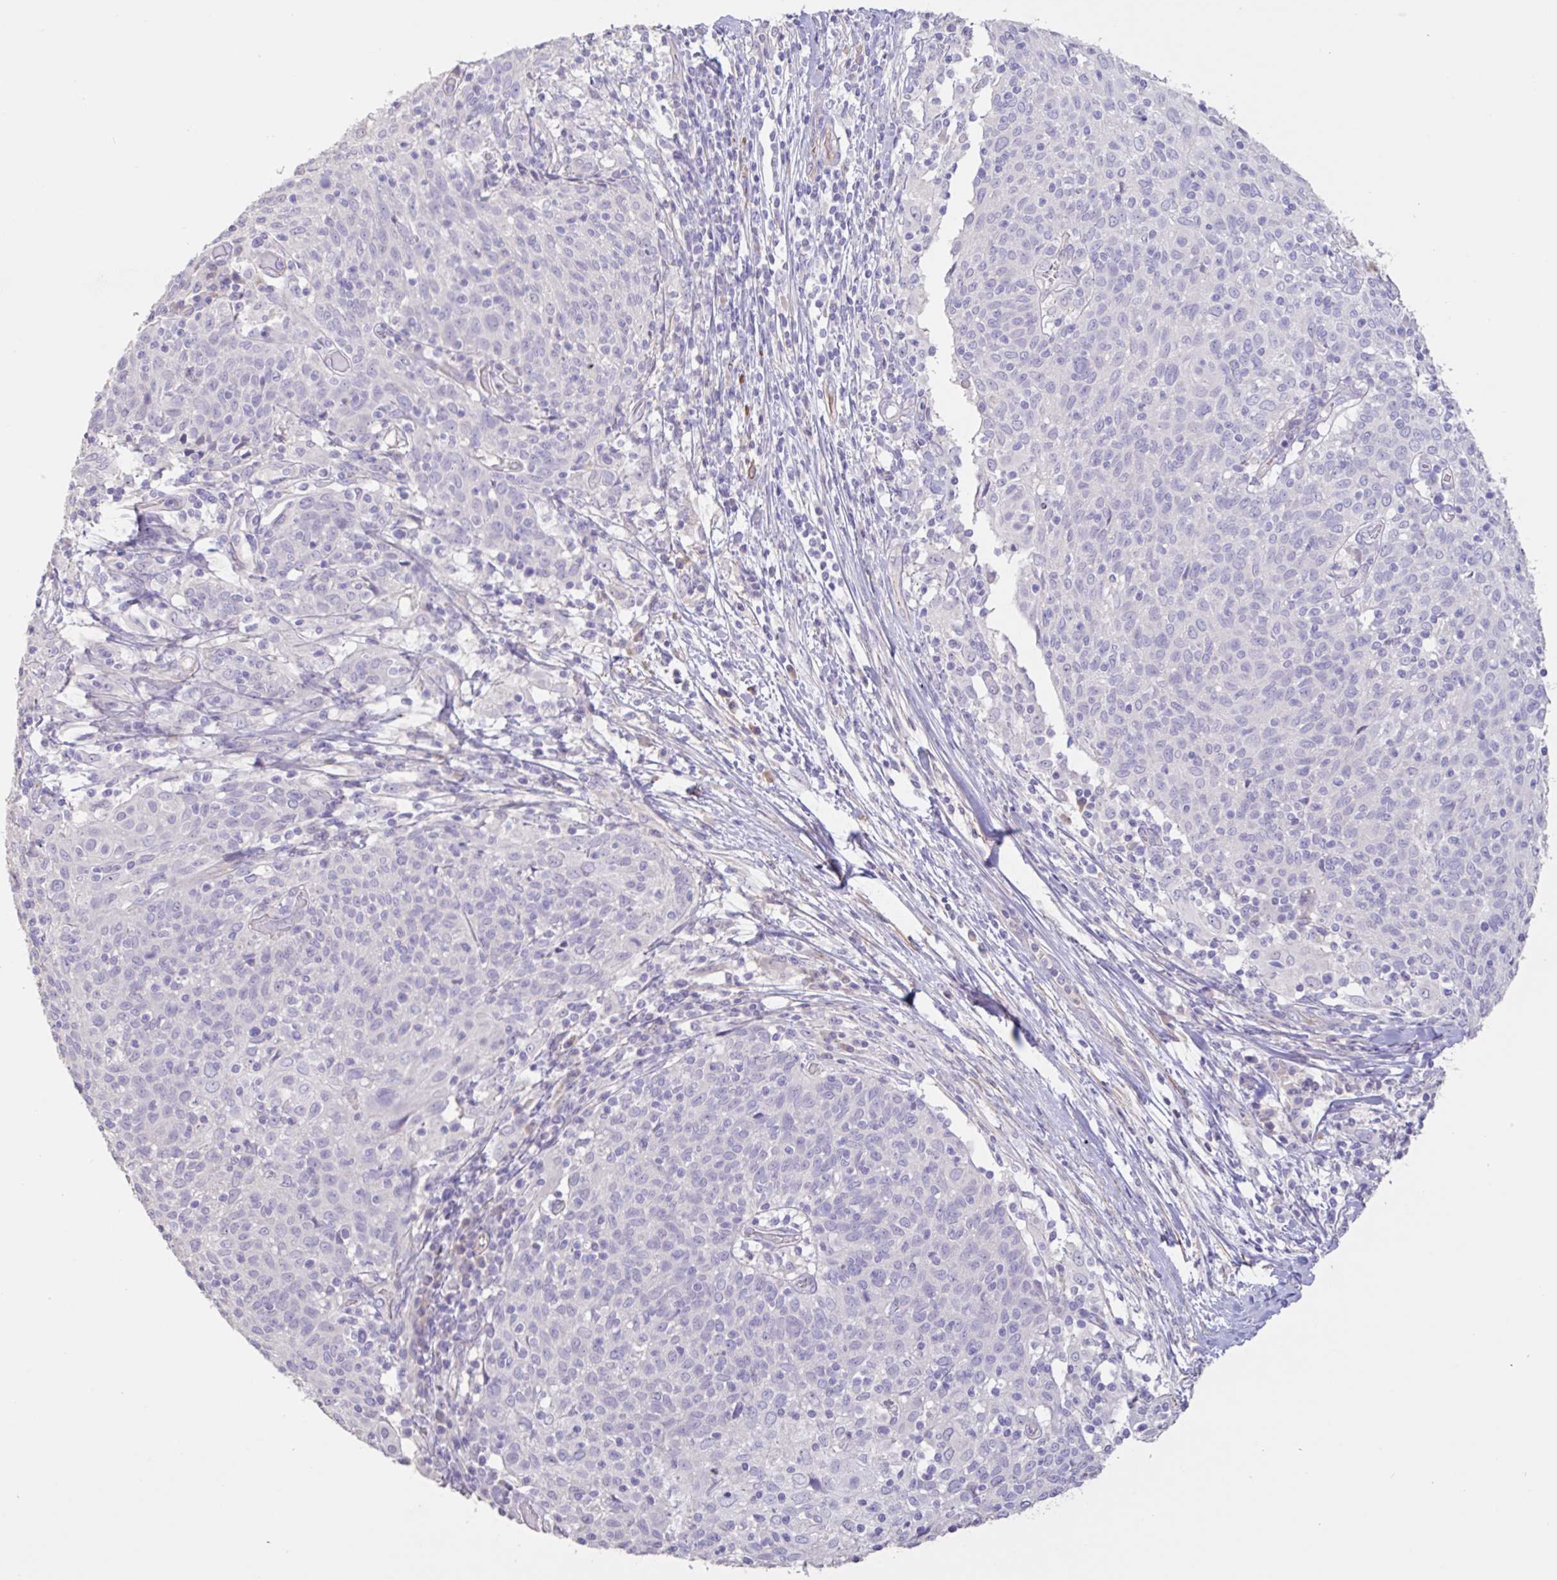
{"staining": {"intensity": "negative", "quantity": "none", "location": "none"}, "tissue": "cervical cancer", "cell_type": "Tumor cells", "image_type": "cancer", "snomed": [{"axis": "morphology", "description": "Squamous cell carcinoma, NOS"}, {"axis": "topography", "description": "Cervix"}], "caption": "Immunohistochemistry (IHC) histopathology image of cervical cancer stained for a protein (brown), which exhibits no positivity in tumor cells. Nuclei are stained in blue.", "gene": "PYGM", "patient": {"sex": "female", "age": 52}}